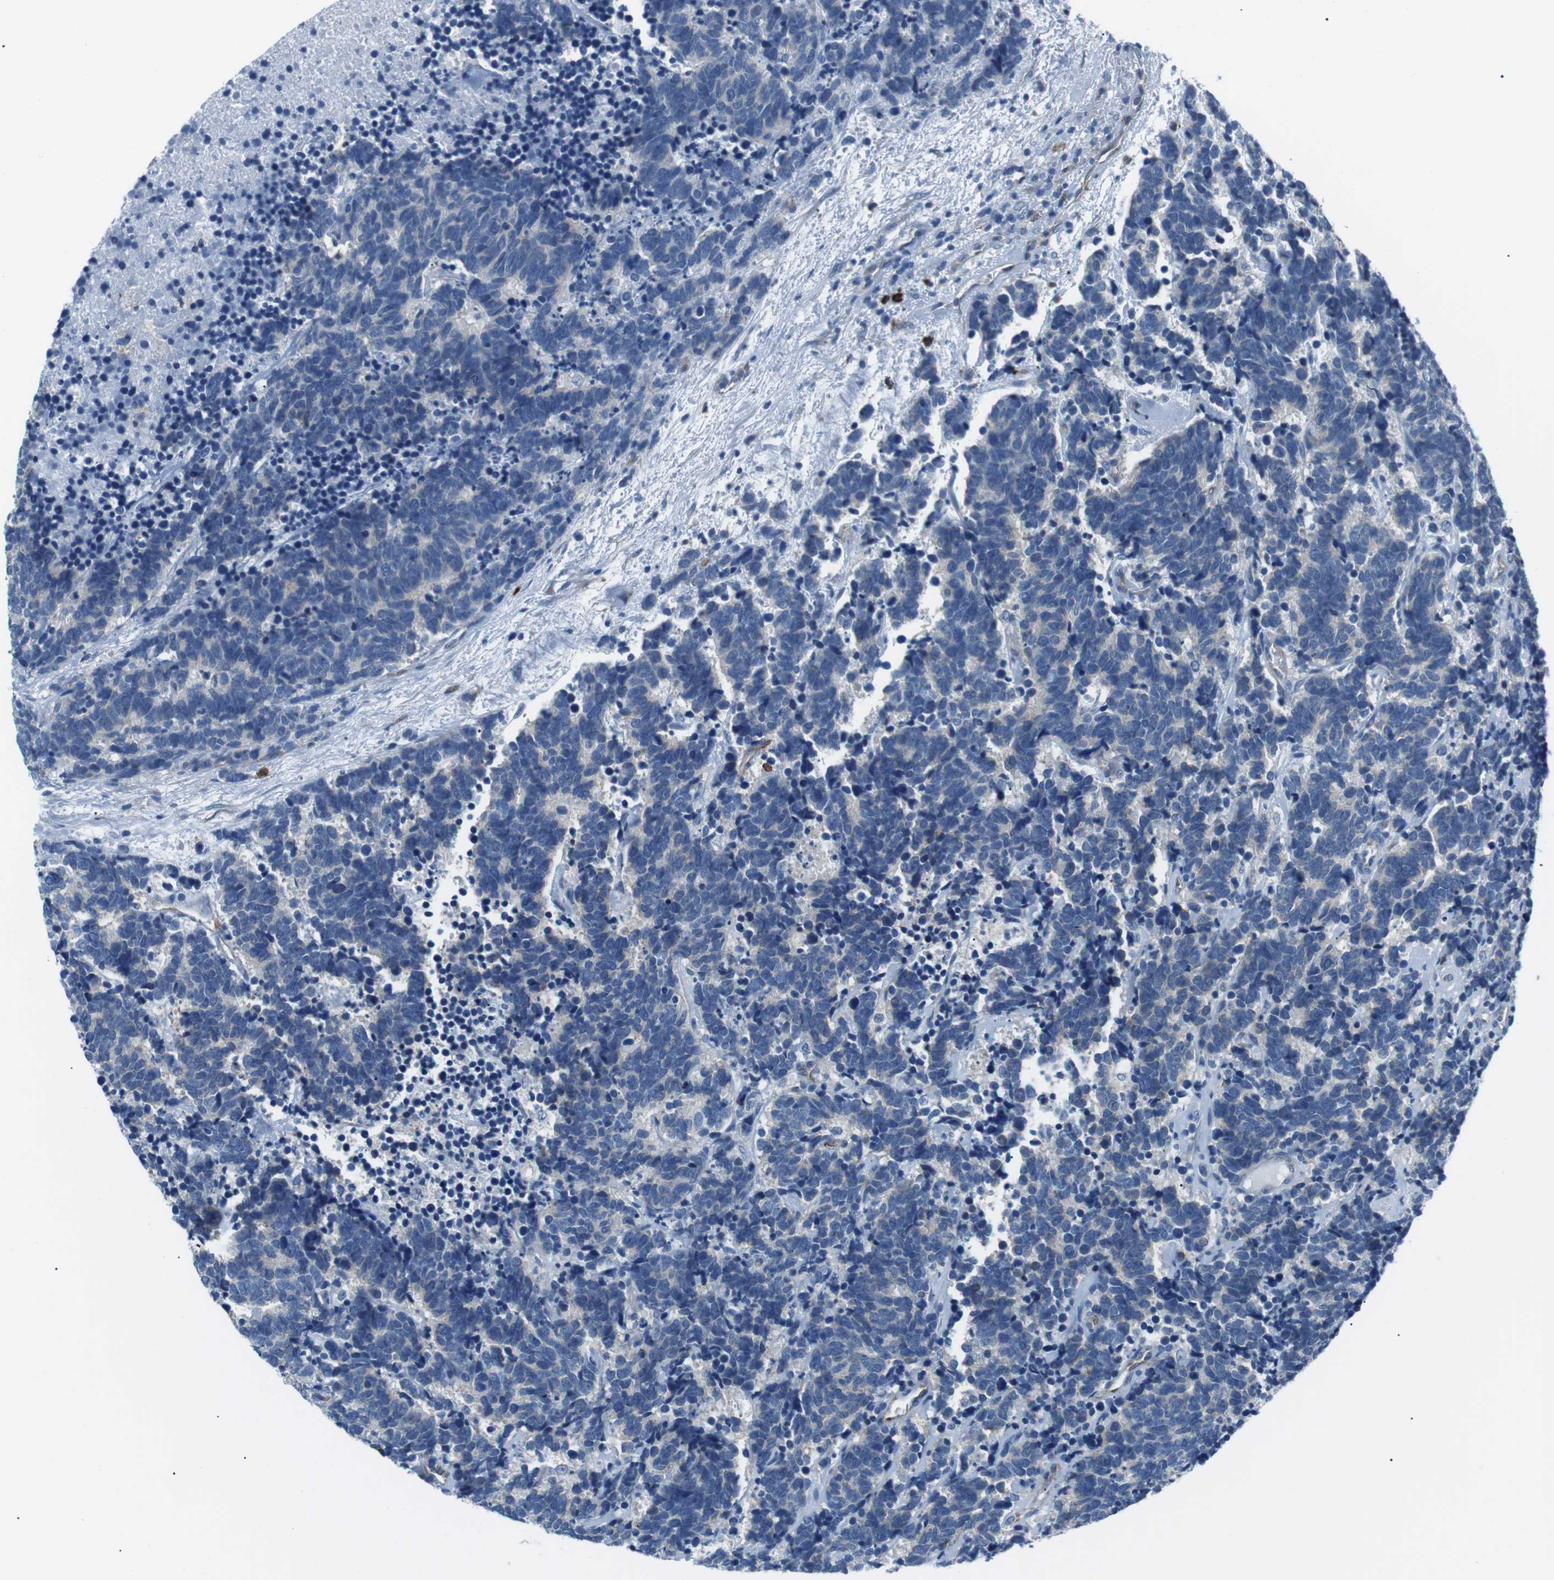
{"staining": {"intensity": "negative", "quantity": "none", "location": "none"}, "tissue": "carcinoid", "cell_type": "Tumor cells", "image_type": "cancer", "snomed": [{"axis": "morphology", "description": "Carcinoma, NOS"}, {"axis": "morphology", "description": "Carcinoid, malignant, NOS"}, {"axis": "topography", "description": "Urinary bladder"}], "caption": "A histopathology image of carcinoid stained for a protein demonstrates no brown staining in tumor cells. (Stains: DAB immunohistochemistry with hematoxylin counter stain, Microscopy: brightfield microscopy at high magnification).", "gene": "CSF2RA", "patient": {"sex": "male", "age": 57}}